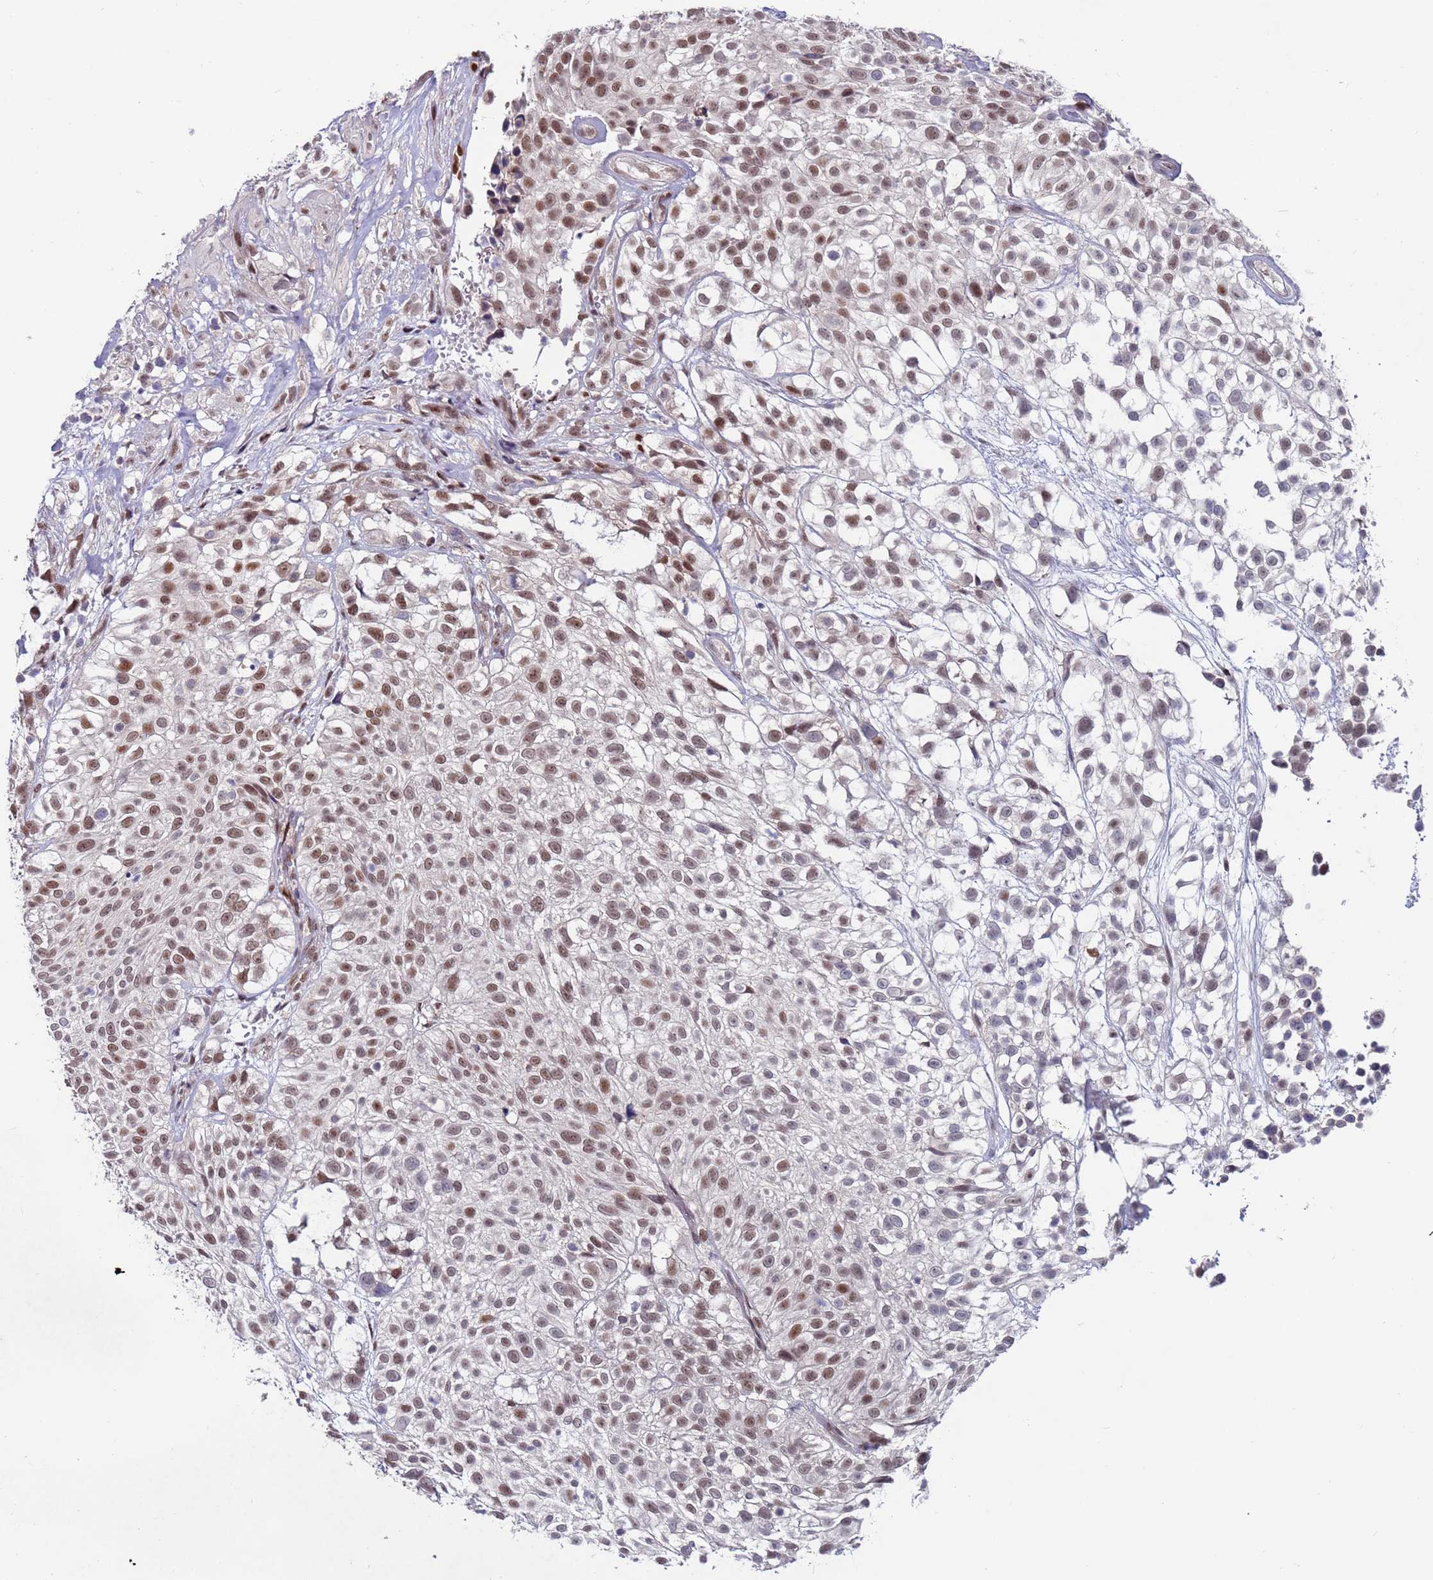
{"staining": {"intensity": "weak", "quantity": "25%-75%", "location": "nuclear"}, "tissue": "urothelial cancer", "cell_type": "Tumor cells", "image_type": "cancer", "snomed": [{"axis": "morphology", "description": "Urothelial carcinoma, High grade"}, {"axis": "topography", "description": "Urinary bladder"}], "caption": "Protein expression analysis of high-grade urothelial carcinoma shows weak nuclear staining in approximately 25%-75% of tumor cells.", "gene": "FBXO27", "patient": {"sex": "male", "age": 56}}